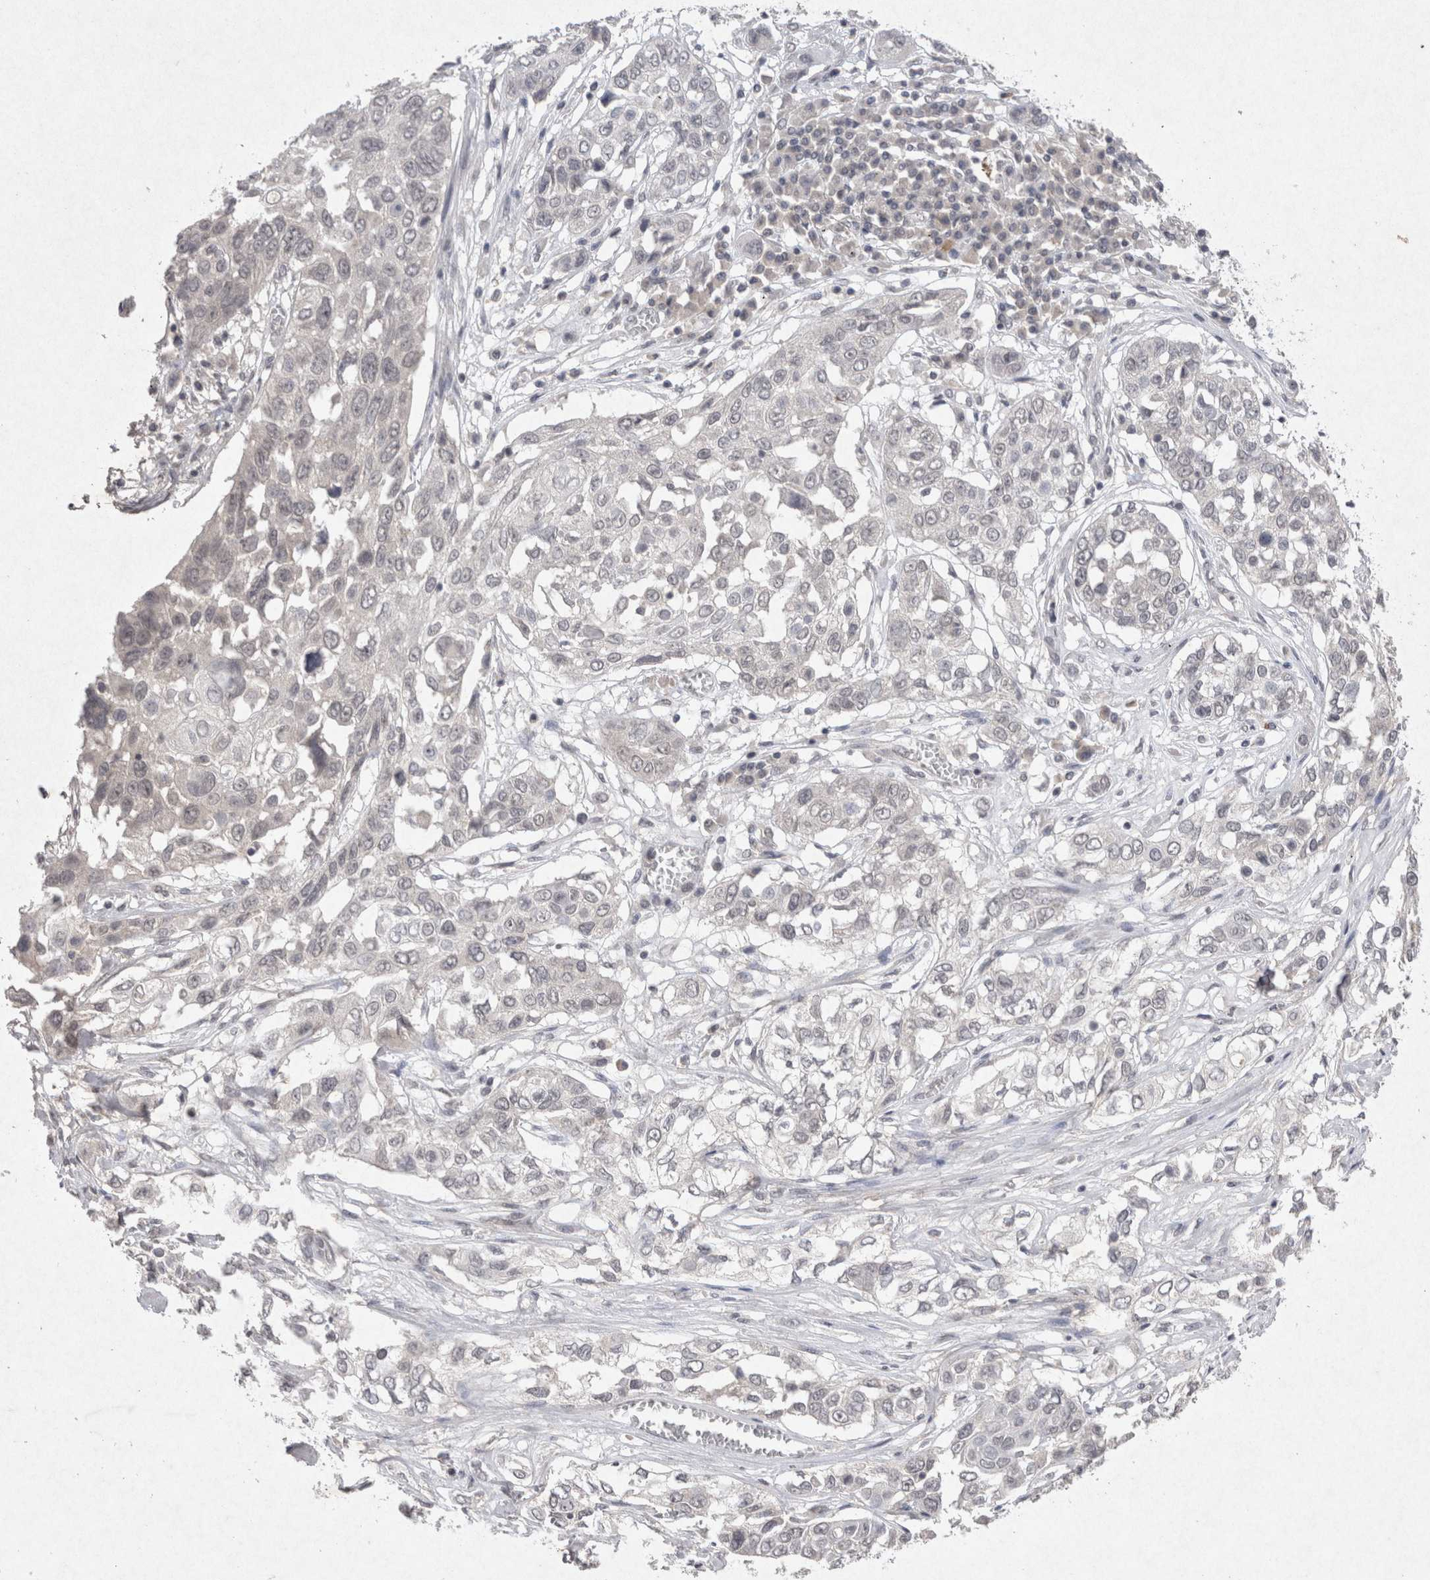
{"staining": {"intensity": "negative", "quantity": "none", "location": "none"}, "tissue": "lung cancer", "cell_type": "Tumor cells", "image_type": "cancer", "snomed": [{"axis": "morphology", "description": "Squamous cell carcinoma, NOS"}, {"axis": "topography", "description": "Lung"}], "caption": "Lung cancer (squamous cell carcinoma) was stained to show a protein in brown. There is no significant positivity in tumor cells.", "gene": "LYVE1", "patient": {"sex": "male", "age": 71}}